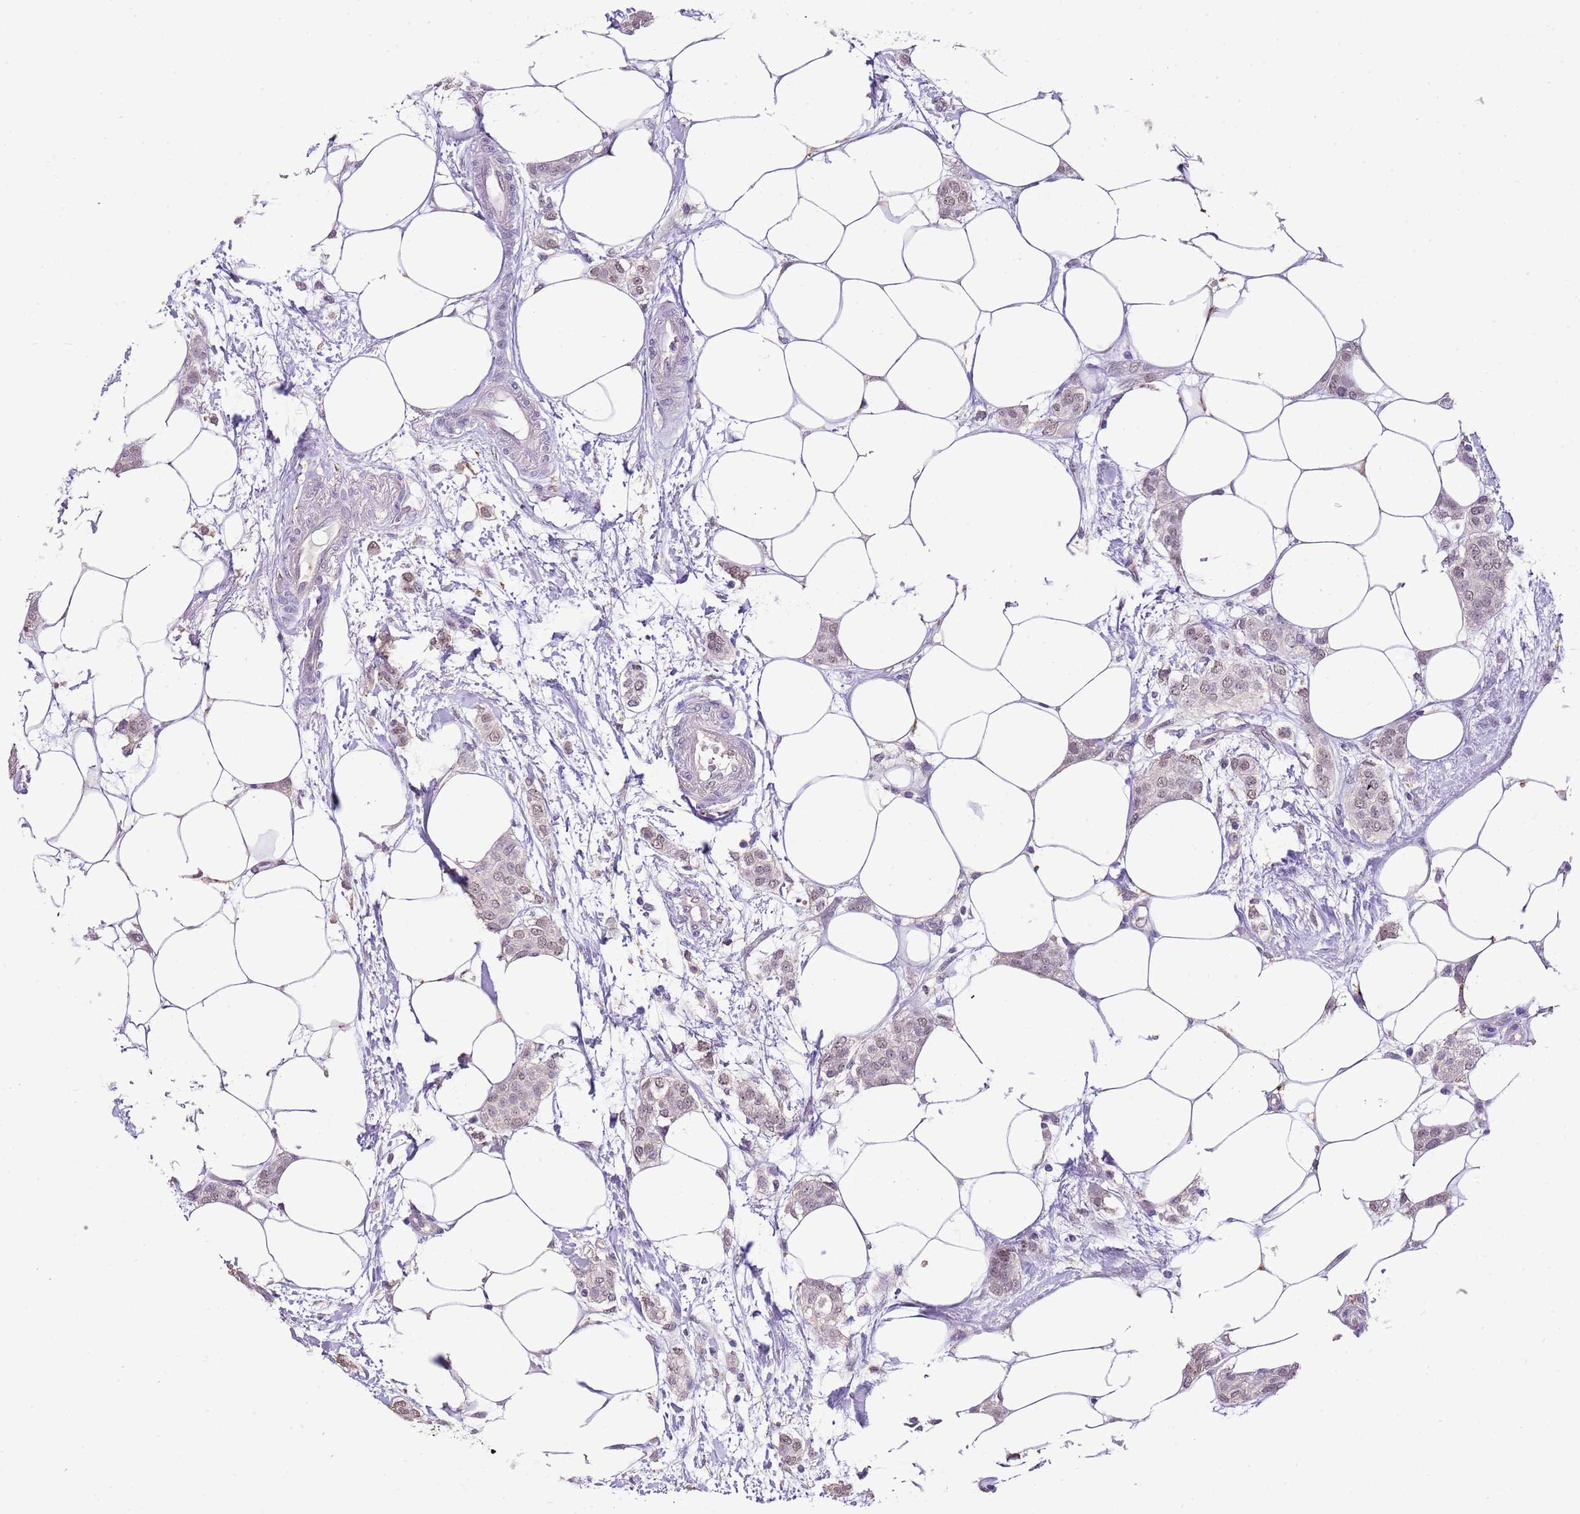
{"staining": {"intensity": "weak", "quantity": ">75%", "location": "nuclear"}, "tissue": "breast cancer", "cell_type": "Tumor cells", "image_type": "cancer", "snomed": [{"axis": "morphology", "description": "Duct carcinoma"}, {"axis": "topography", "description": "Breast"}], "caption": "Immunohistochemical staining of human breast cancer shows low levels of weak nuclear protein staining in approximately >75% of tumor cells. The staining is performed using DAB brown chromogen to label protein expression. The nuclei are counter-stained blue using hematoxylin.", "gene": "IZUMO4", "patient": {"sex": "female", "age": 72}}